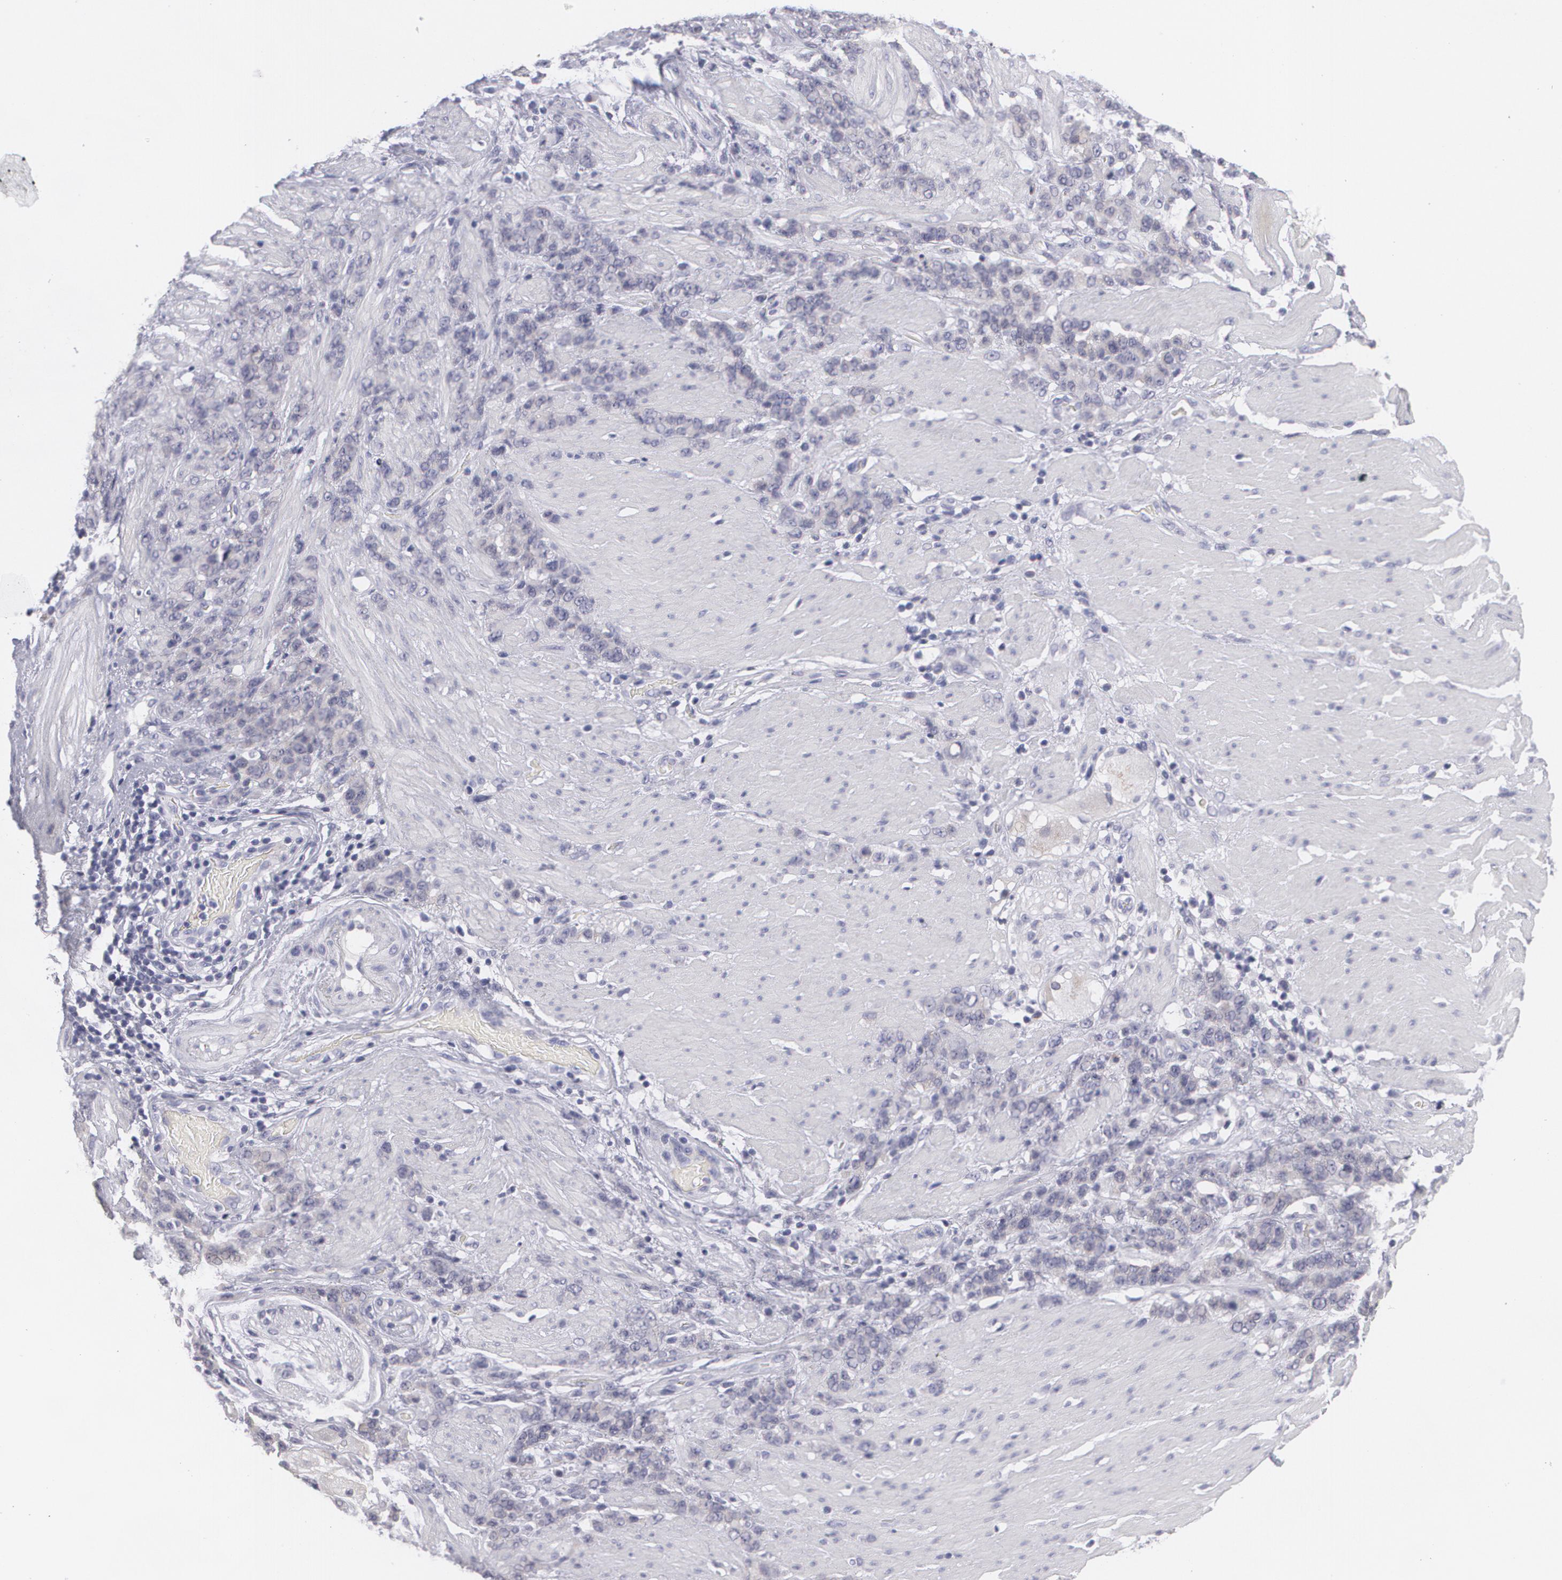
{"staining": {"intensity": "negative", "quantity": "none", "location": "none"}, "tissue": "stomach cancer", "cell_type": "Tumor cells", "image_type": "cancer", "snomed": [{"axis": "morphology", "description": "Adenocarcinoma, NOS"}, {"axis": "topography", "description": "Stomach, lower"}], "caption": "Immunohistochemical staining of stomach adenocarcinoma displays no significant positivity in tumor cells.", "gene": "MBNL3", "patient": {"sex": "male", "age": 88}}